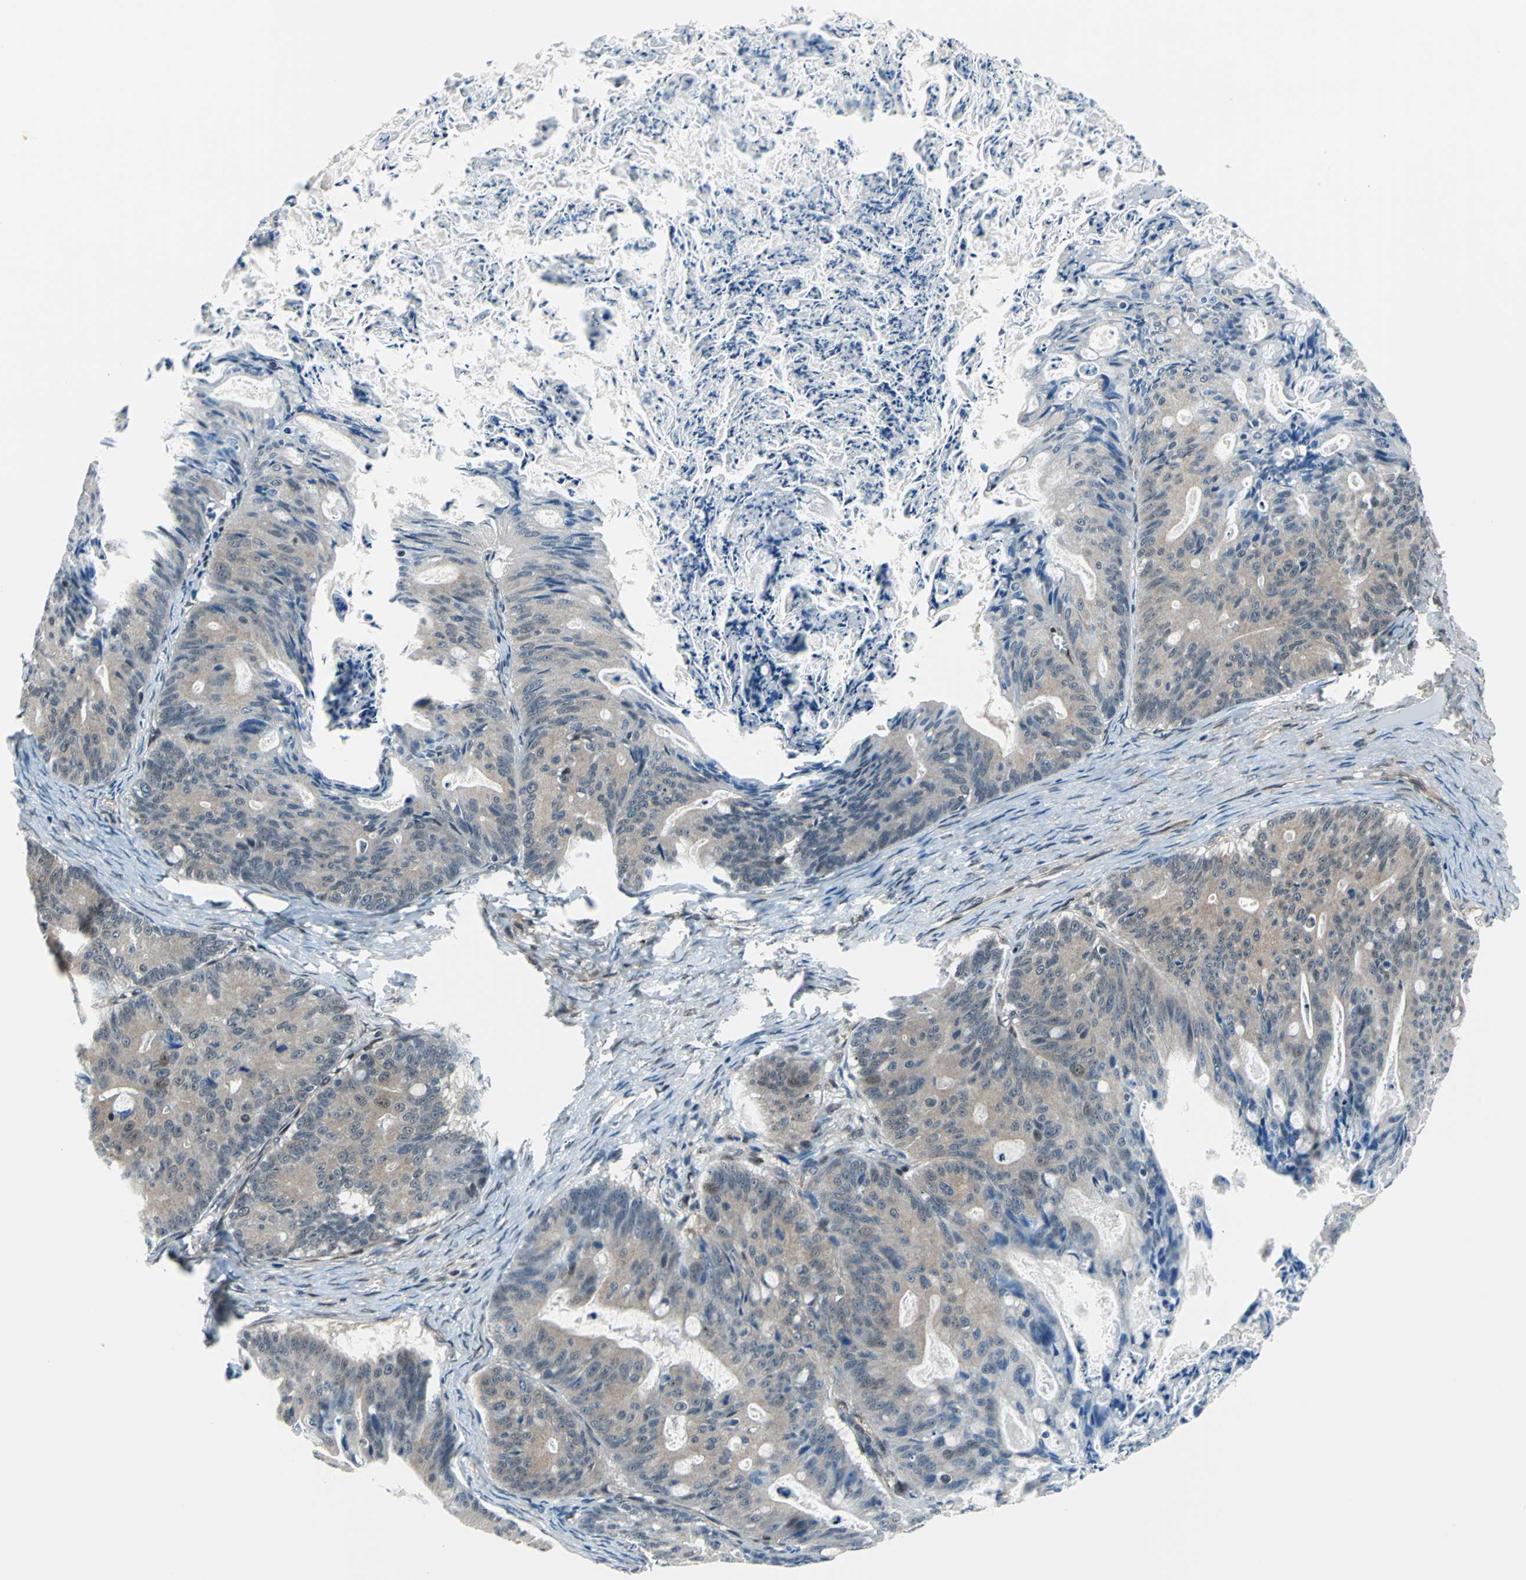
{"staining": {"intensity": "weak", "quantity": ">75%", "location": "cytoplasmic/membranous"}, "tissue": "ovarian cancer", "cell_type": "Tumor cells", "image_type": "cancer", "snomed": [{"axis": "morphology", "description": "Cystadenocarcinoma, mucinous, NOS"}, {"axis": "topography", "description": "Ovary"}], "caption": "Immunohistochemistry (DAB (3,3'-diaminobenzidine)) staining of ovarian cancer exhibits weak cytoplasmic/membranous protein expression in about >75% of tumor cells. The staining was performed using DAB (3,3'-diaminobenzidine), with brown indicating positive protein expression. Nuclei are stained blue with hematoxylin.", "gene": "POLR3K", "patient": {"sex": "female", "age": 36}}